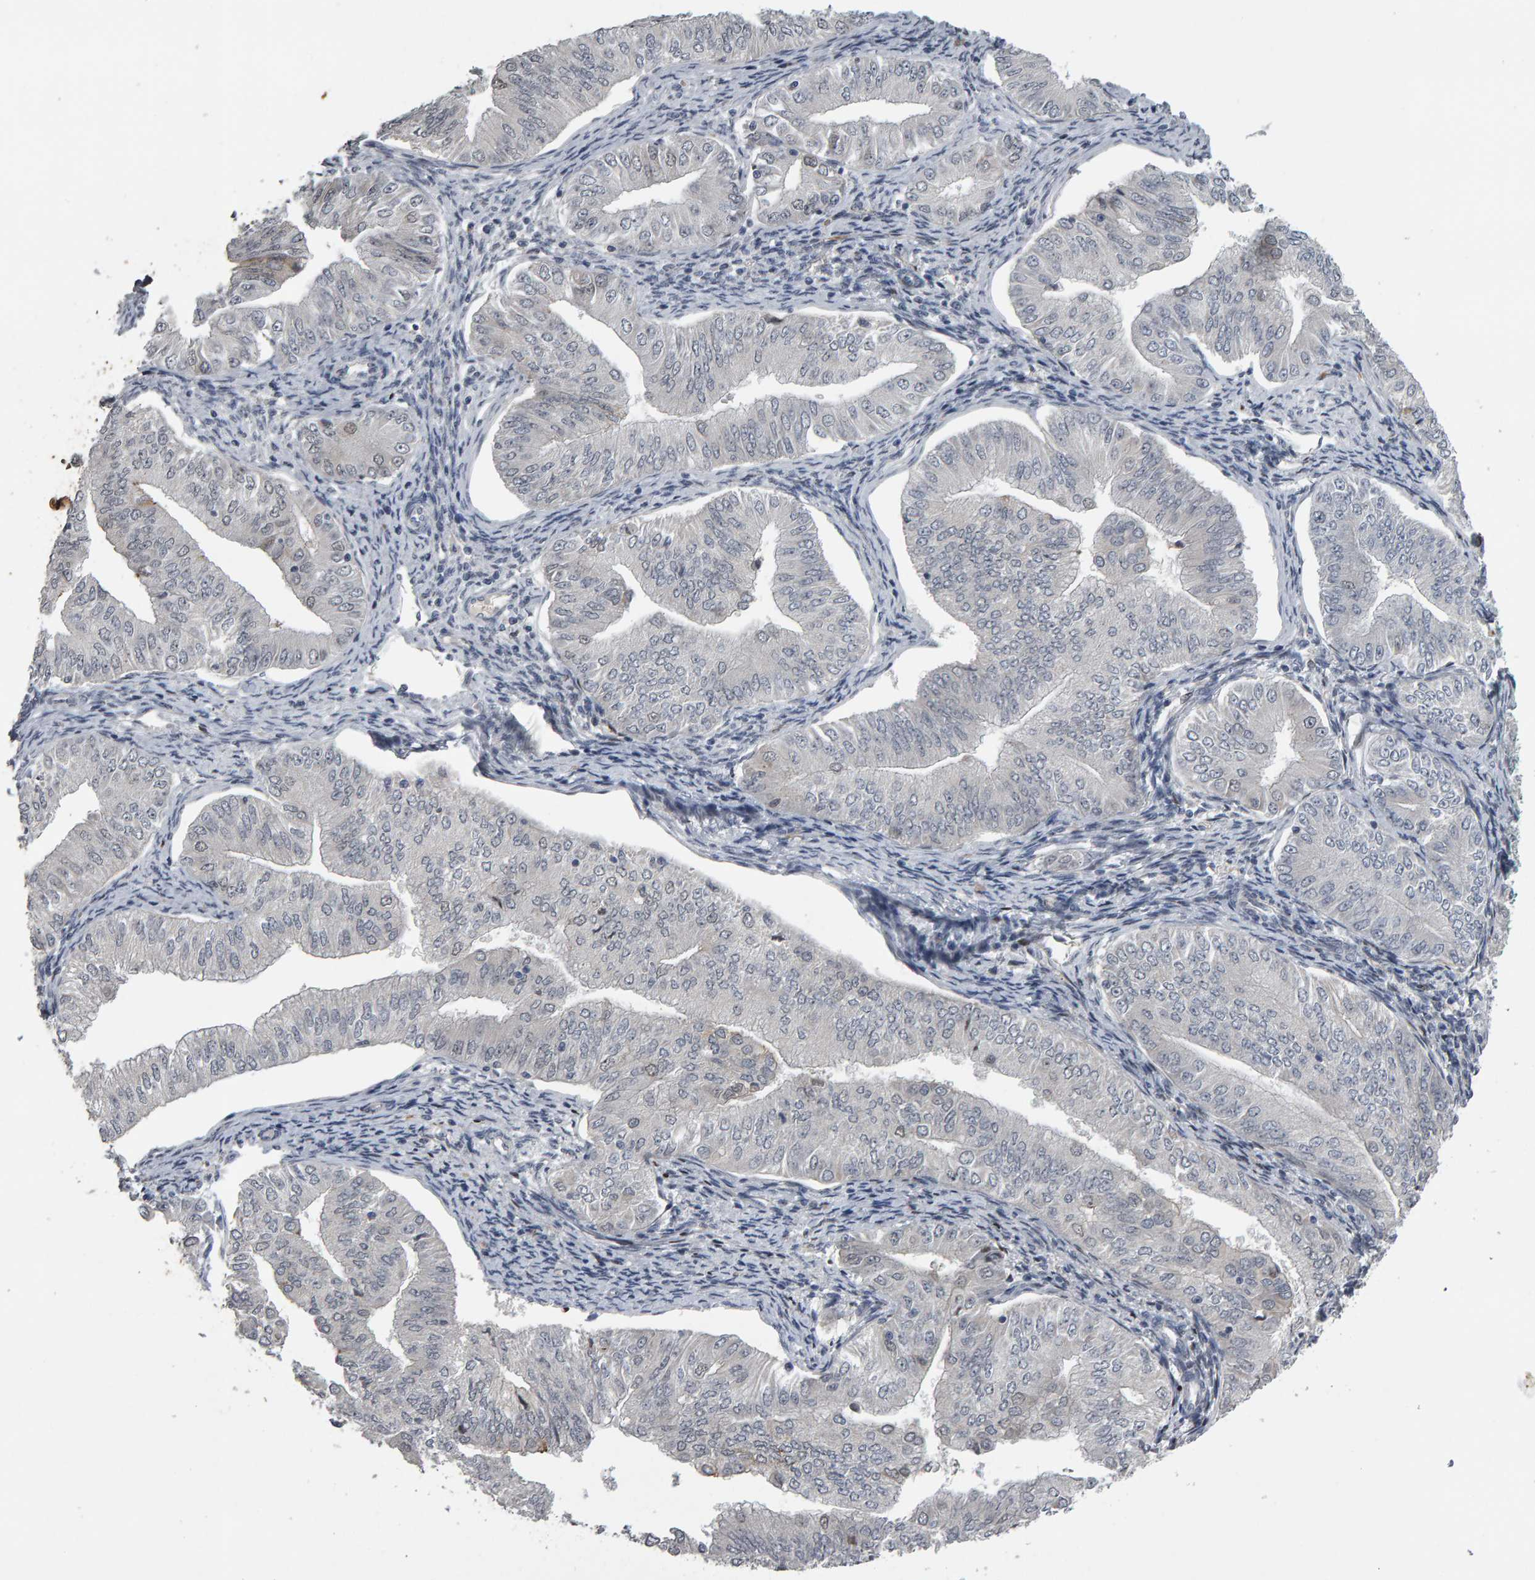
{"staining": {"intensity": "negative", "quantity": "none", "location": "none"}, "tissue": "endometrial cancer", "cell_type": "Tumor cells", "image_type": "cancer", "snomed": [{"axis": "morphology", "description": "Normal tissue, NOS"}, {"axis": "morphology", "description": "Adenocarcinoma, NOS"}, {"axis": "topography", "description": "Endometrium"}], "caption": "This is a micrograph of IHC staining of endometrial cancer (adenocarcinoma), which shows no positivity in tumor cells. (DAB IHC, high magnification).", "gene": "IPO8", "patient": {"sex": "female", "age": 53}}